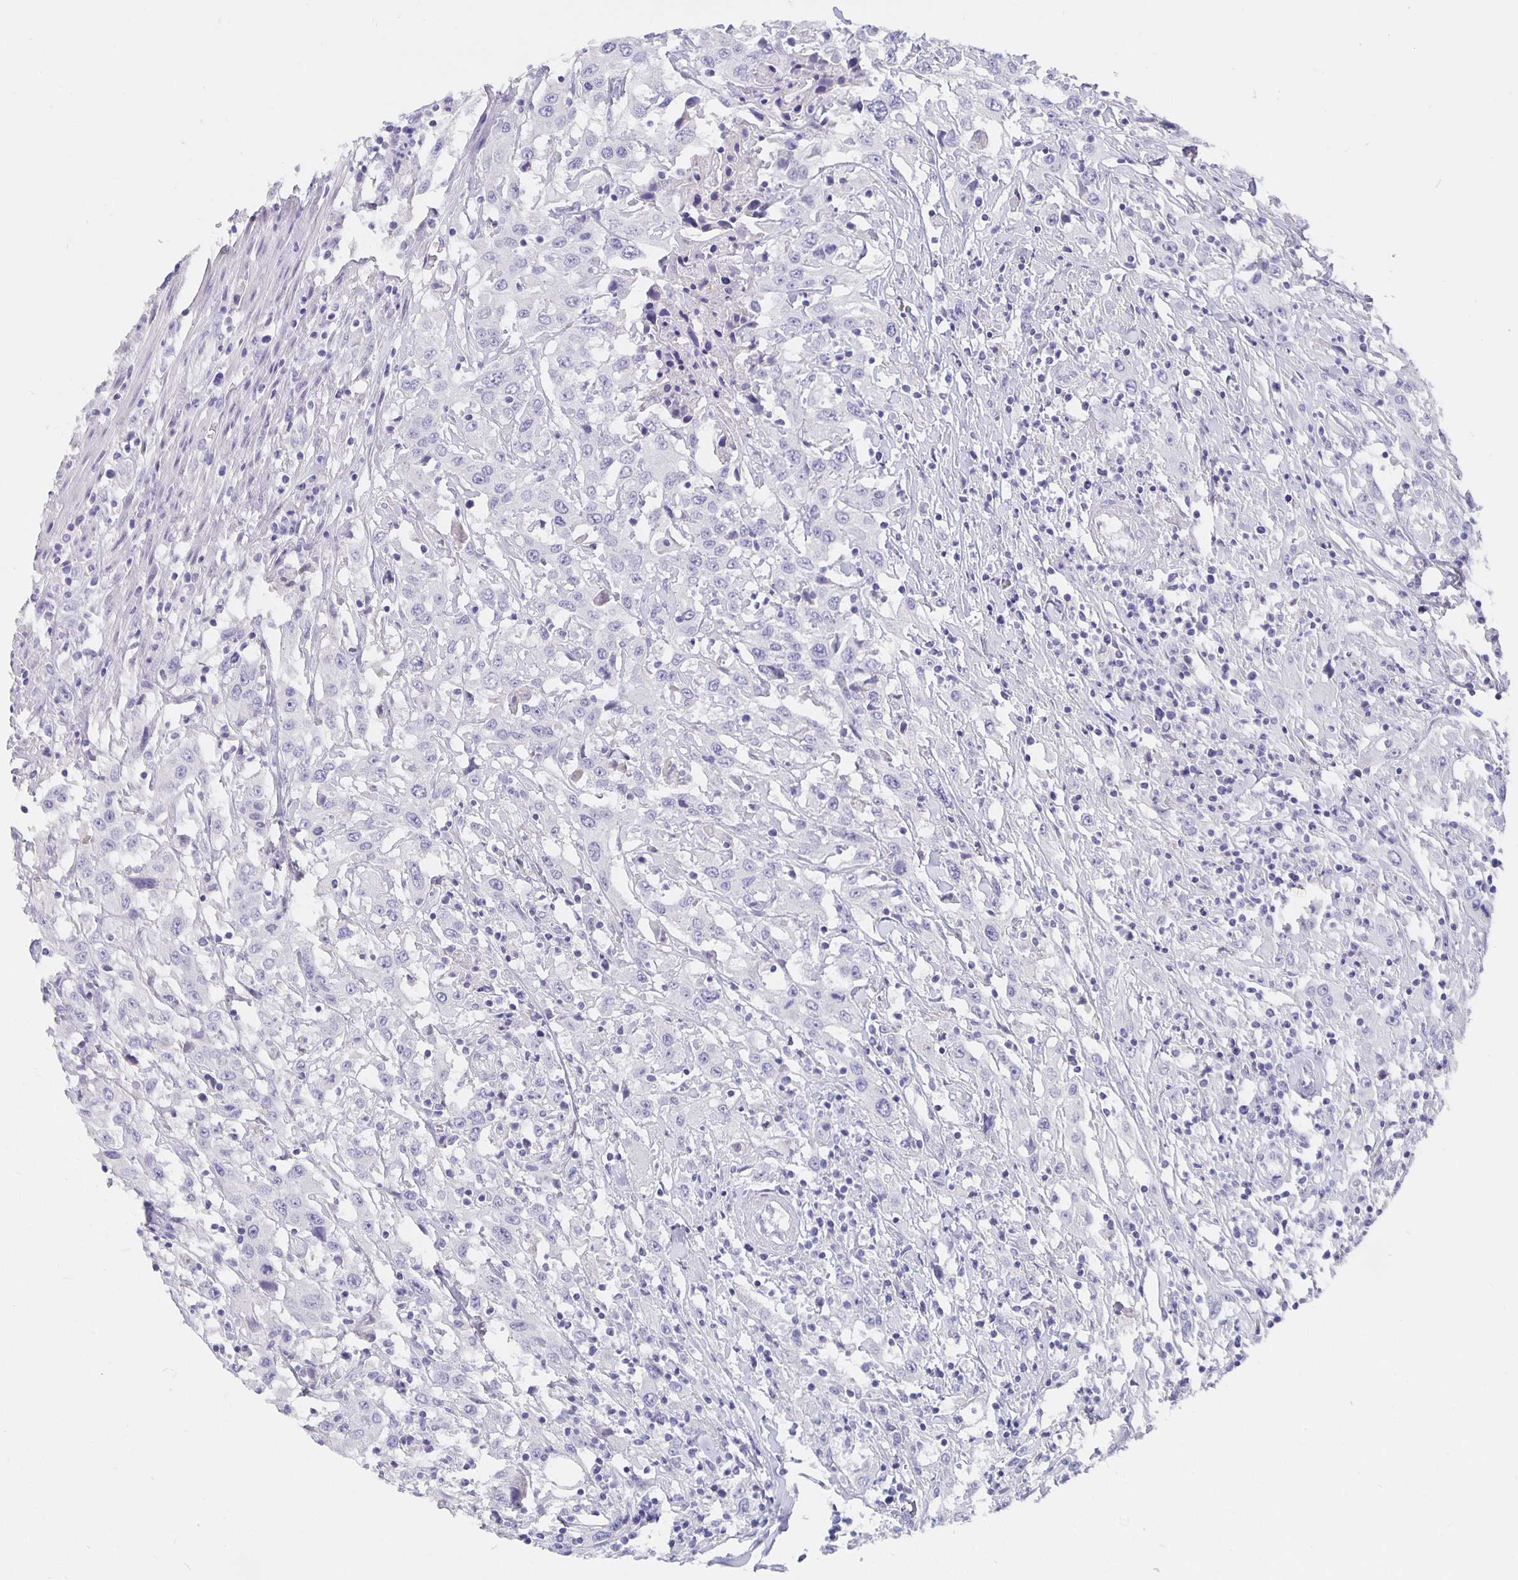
{"staining": {"intensity": "negative", "quantity": "none", "location": "none"}, "tissue": "urothelial cancer", "cell_type": "Tumor cells", "image_type": "cancer", "snomed": [{"axis": "morphology", "description": "Urothelial carcinoma, High grade"}, {"axis": "topography", "description": "Urinary bladder"}], "caption": "An immunohistochemistry image of high-grade urothelial carcinoma is shown. There is no staining in tumor cells of high-grade urothelial carcinoma. (Immunohistochemistry (ihc), brightfield microscopy, high magnification).", "gene": "CFAP74", "patient": {"sex": "male", "age": 61}}